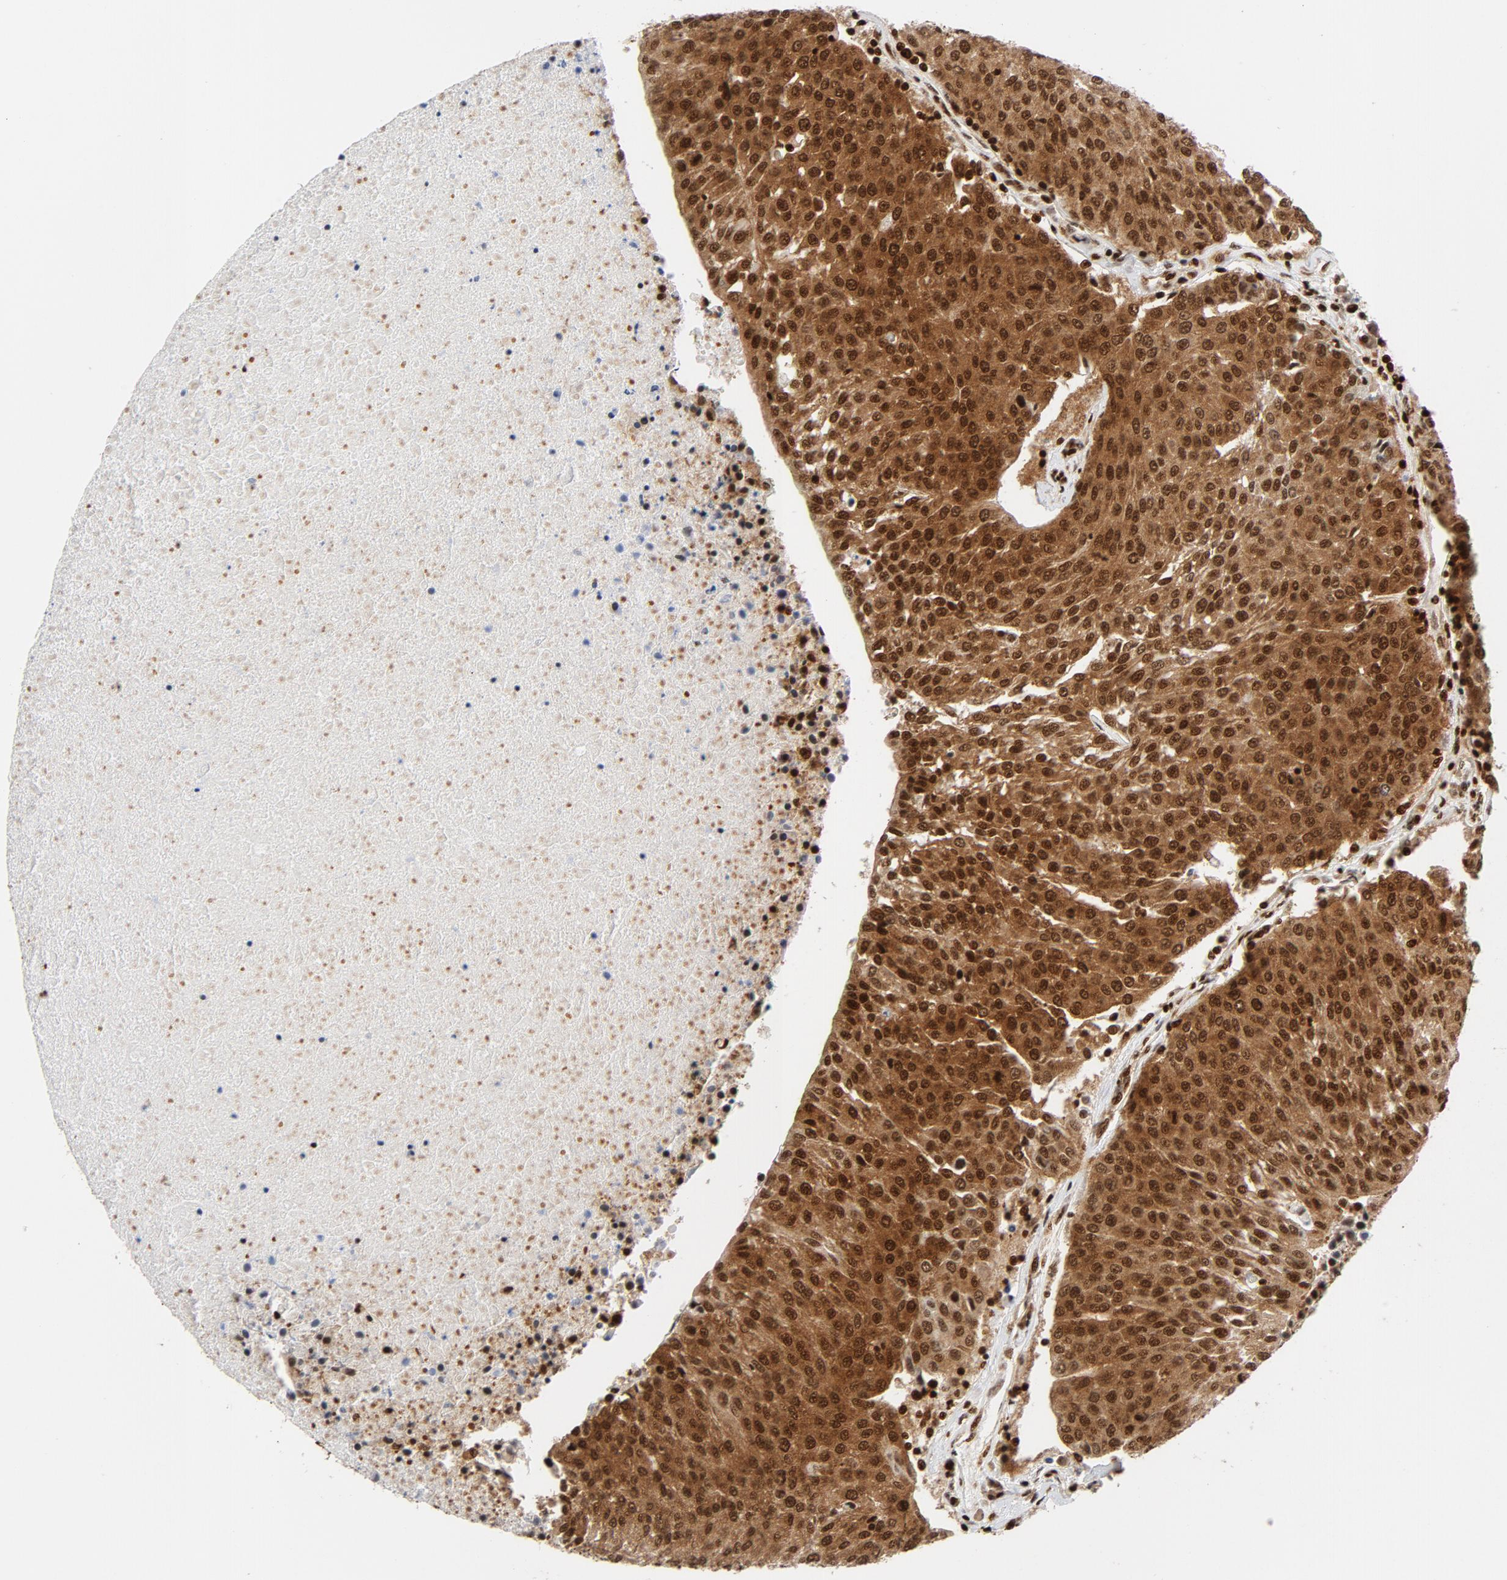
{"staining": {"intensity": "strong", "quantity": ">75%", "location": "cytoplasmic/membranous,nuclear"}, "tissue": "urothelial cancer", "cell_type": "Tumor cells", "image_type": "cancer", "snomed": [{"axis": "morphology", "description": "Urothelial carcinoma, High grade"}, {"axis": "topography", "description": "Urinary bladder"}], "caption": "Immunohistochemical staining of high-grade urothelial carcinoma exhibits strong cytoplasmic/membranous and nuclear protein positivity in approximately >75% of tumor cells.", "gene": "NFYB", "patient": {"sex": "female", "age": 85}}